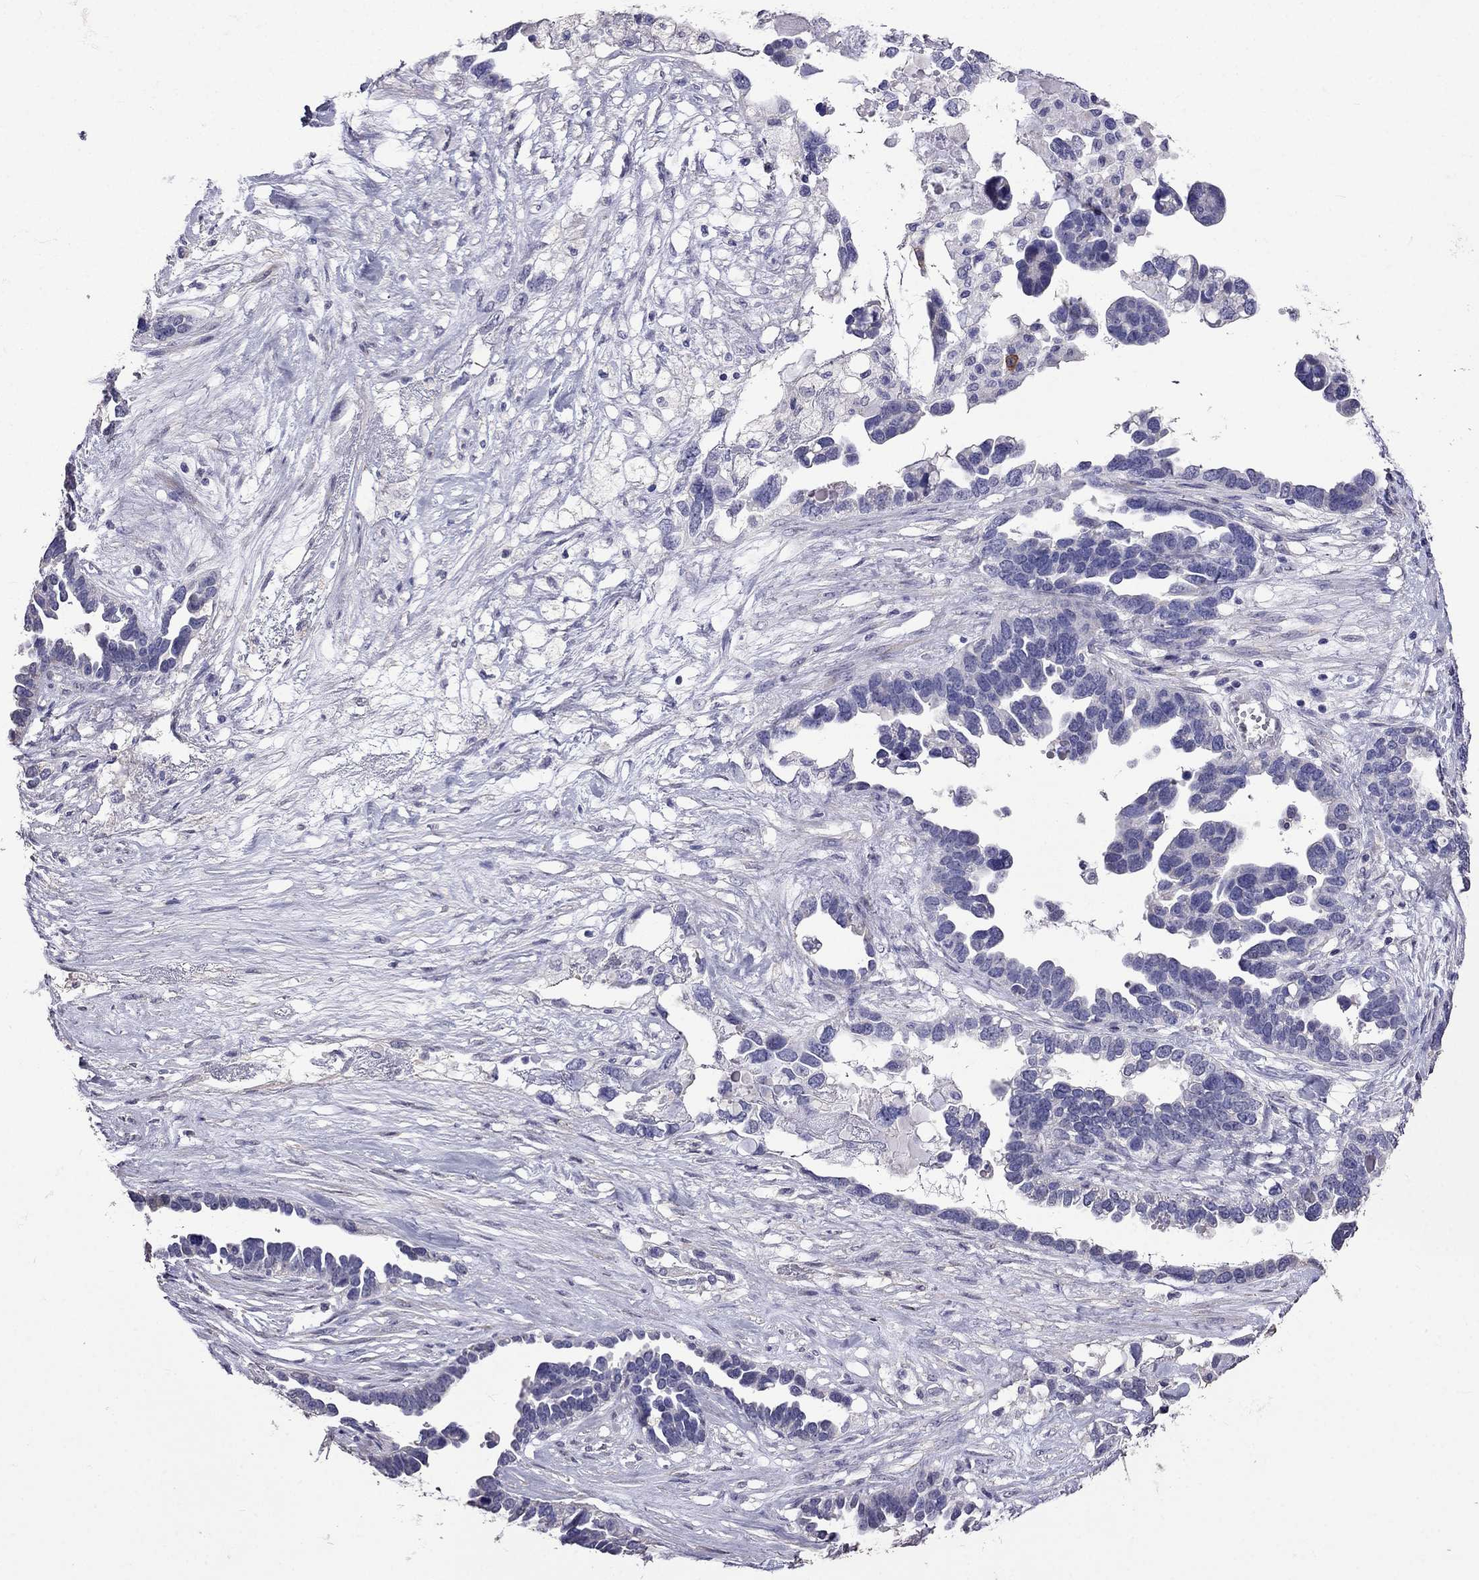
{"staining": {"intensity": "negative", "quantity": "none", "location": "none"}, "tissue": "ovarian cancer", "cell_type": "Tumor cells", "image_type": "cancer", "snomed": [{"axis": "morphology", "description": "Cystadenocarcinoma, serous, NOS"}, {"axis": "topography", "description": "Ovary"}], "caption": "Micrograph shows no protein expression in tumor cells of ovarian cancer tissue.", "gene": "AK5", "patient": {"sex": "female", "age": 54}}